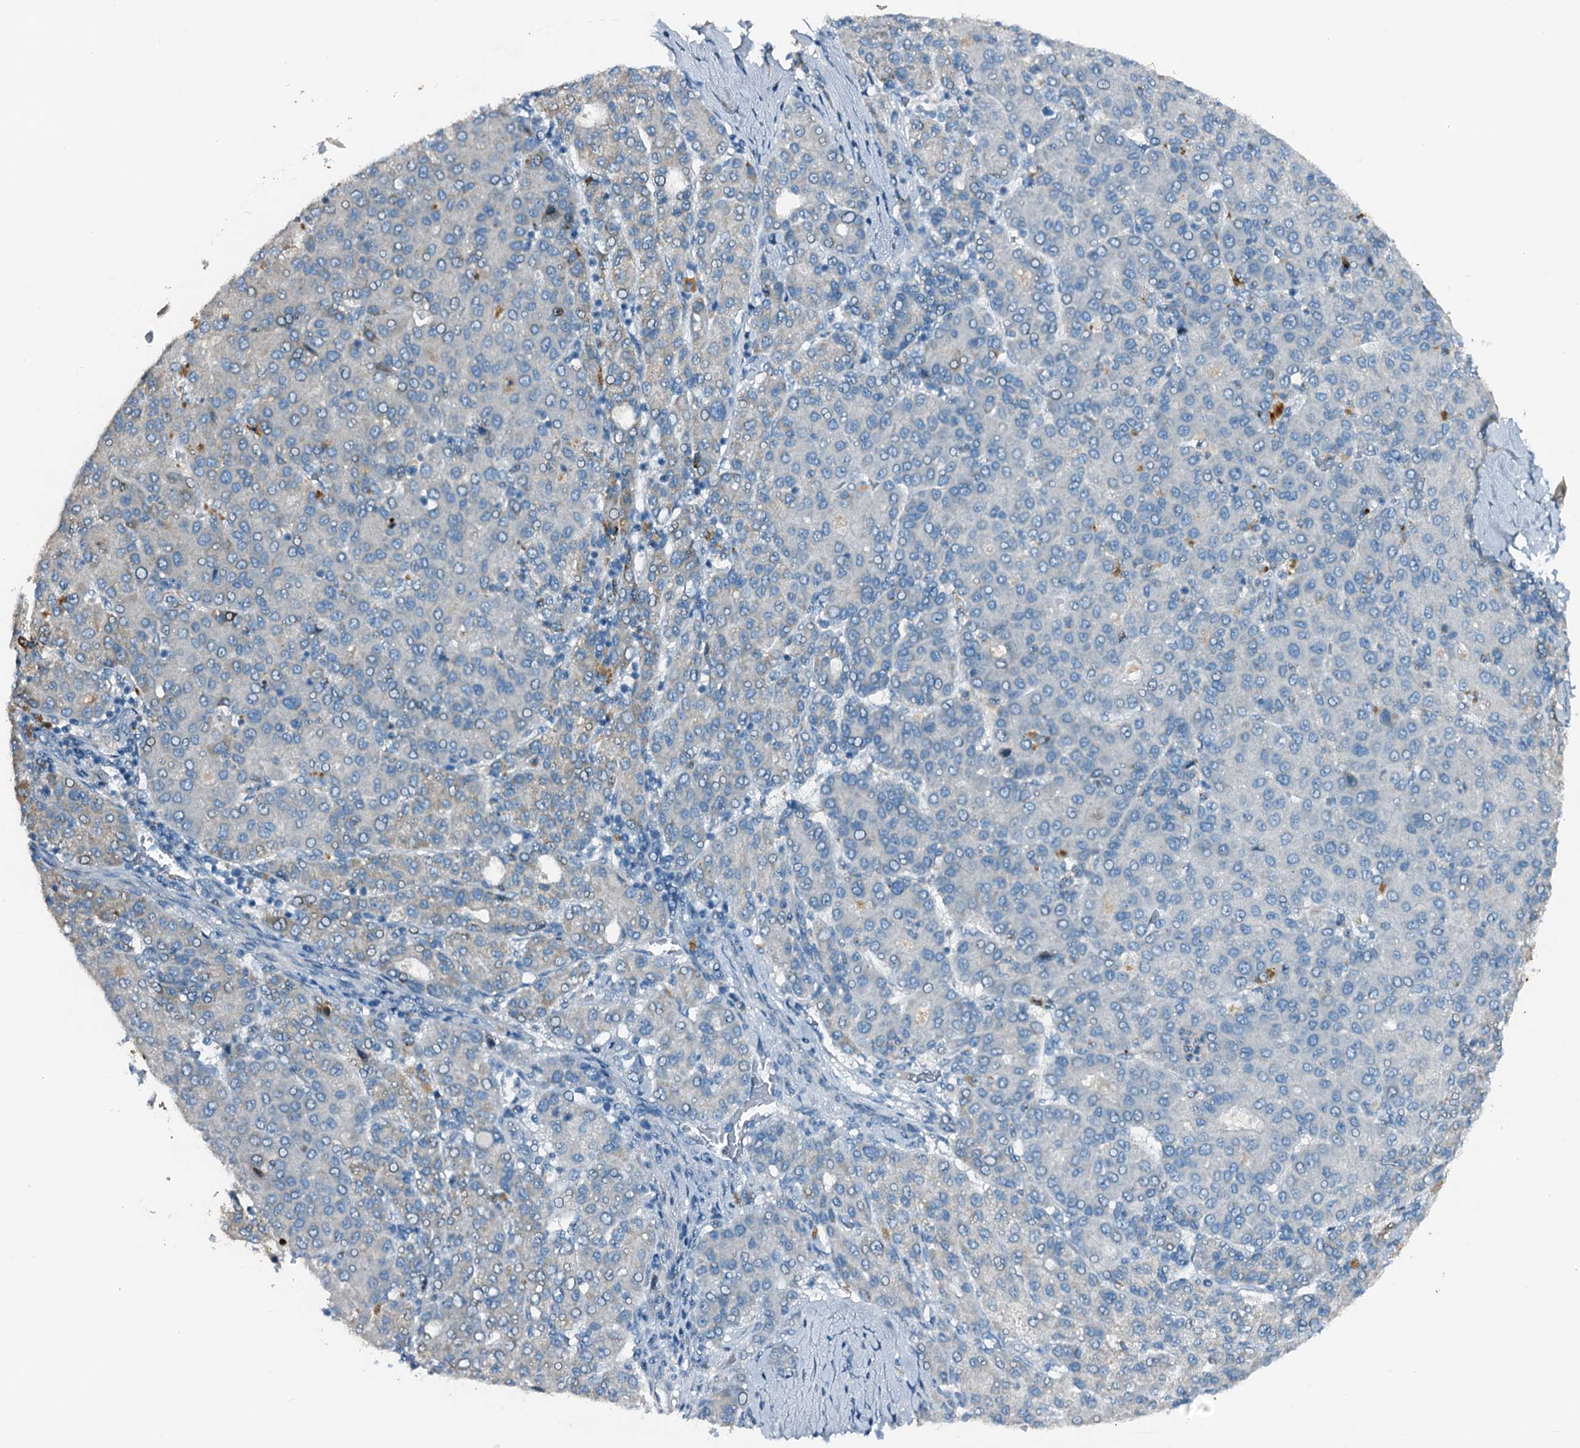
{"staining": {"intensity": "negative", "quantity": "none", "location": "none"}, "tissue": "liver cancer", "cell_type": "Tumor cells", "image_type": "cancer", "snomed": [{"axis": "morphology", "description": "Carcinoma, Hepatocellular, NOS"}, {"axis": "topography", "description": "Liver"}], "caption": "Immunohistochemistry photomicrograph of human liver cancer stained for a protein (brown), which reveals no positivity in tumor cells.", "gene": "ZNF606", "patient": {"sex": "male", "age": 65}}